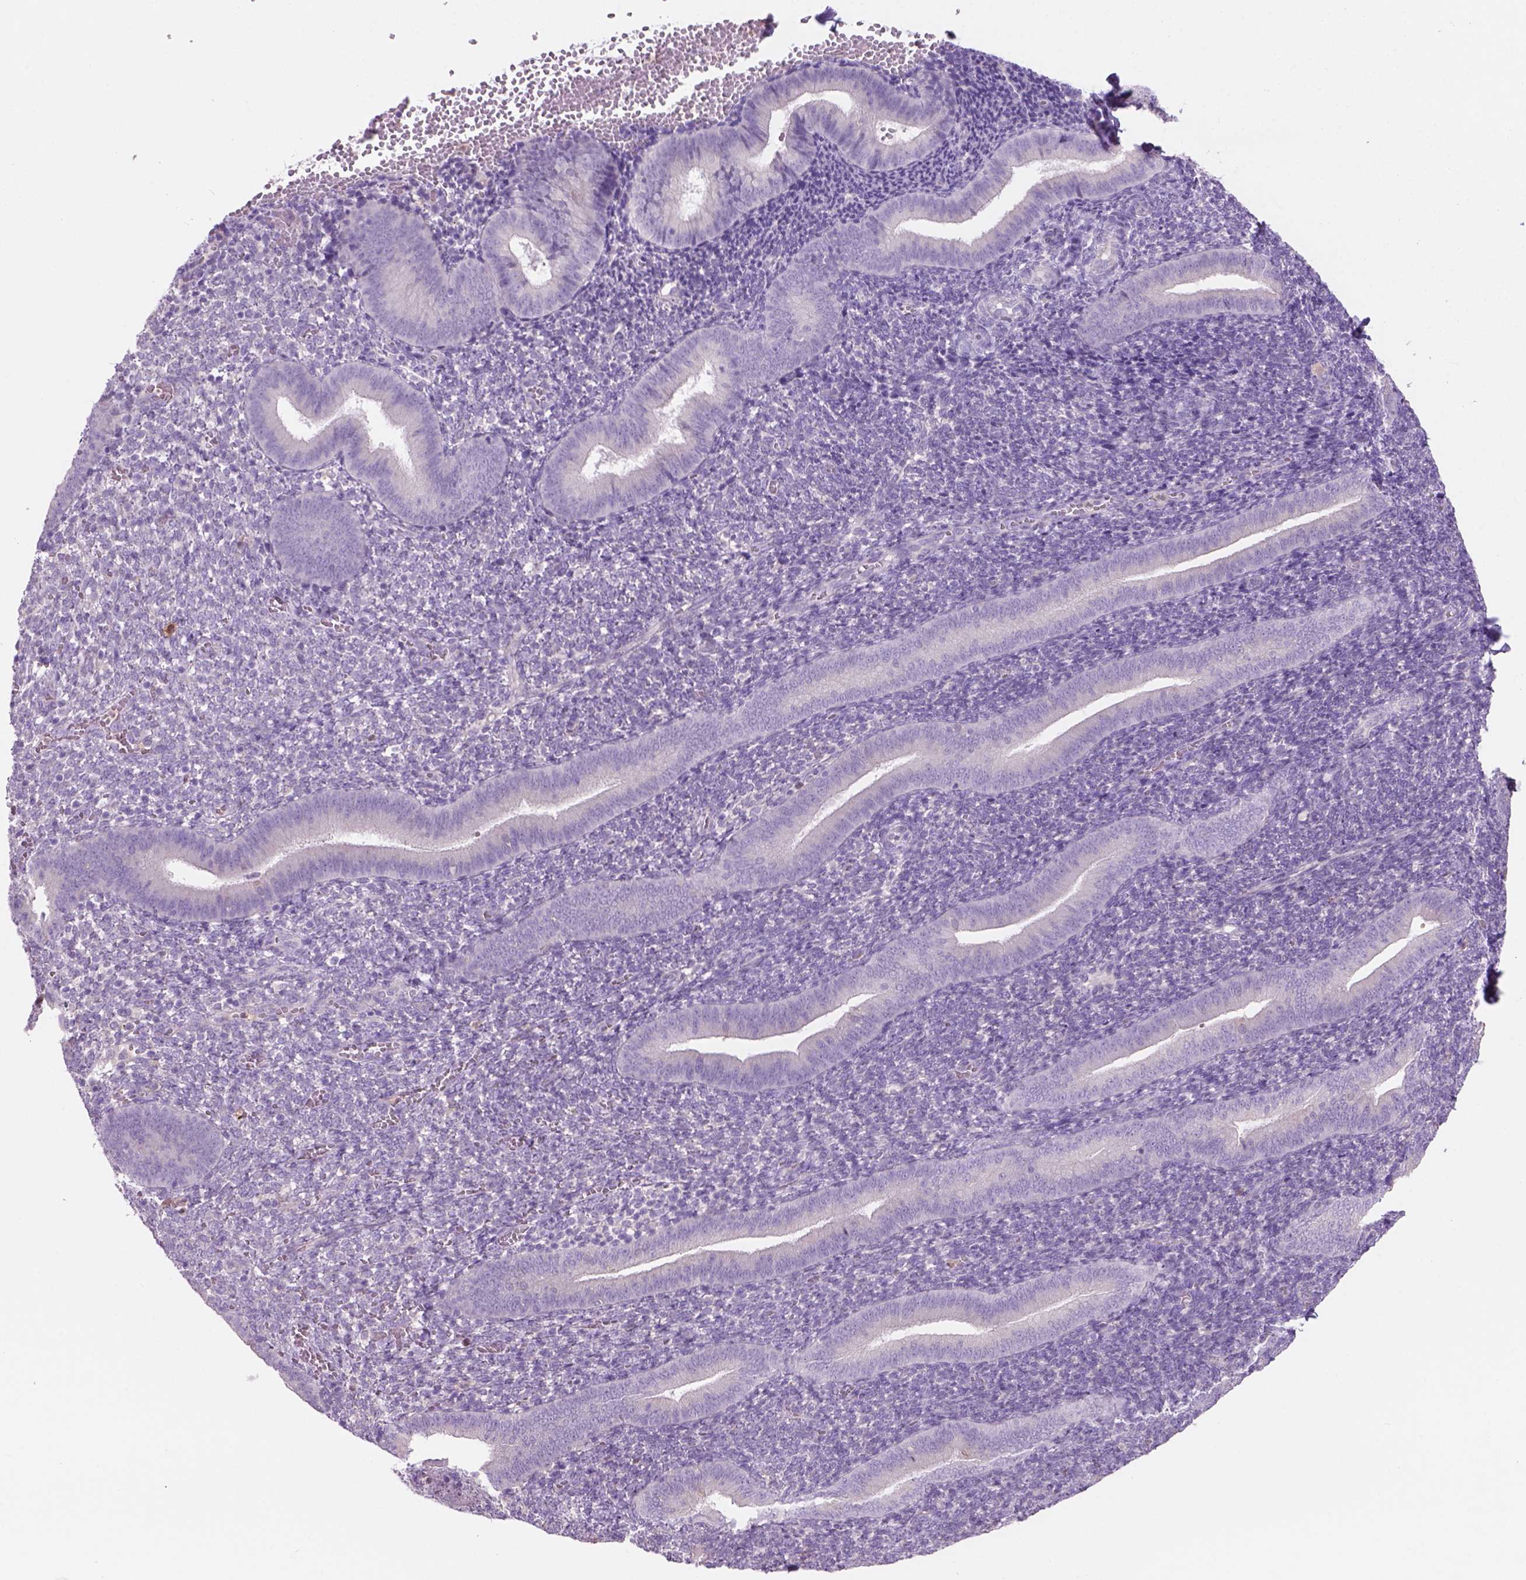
{"staining": {"intensity": "negative", "quantity": "none", "location": "none"}, "tissue": "endometrium", "cell_type": "Cells in endometrial stroma", "image_type": "normal", "snomed": [{"axis": "morphology", "description": "Normal tissue, NOS"}, {"axis": "topography", "description": "Endometrium"}], "caption": "High magnification brightfield microscopy of benign endometrium stained with DAB (3,3'-diaminobenzidine) (brown) and counterstained with hematoxylin (blue): cells in endometrial stroma show no significant staining. (DAB (3,3'-diaminobenzidine) IHC, high magnification).", "gene": "CD84", "patient": {"sex": "female", "age": 25}}